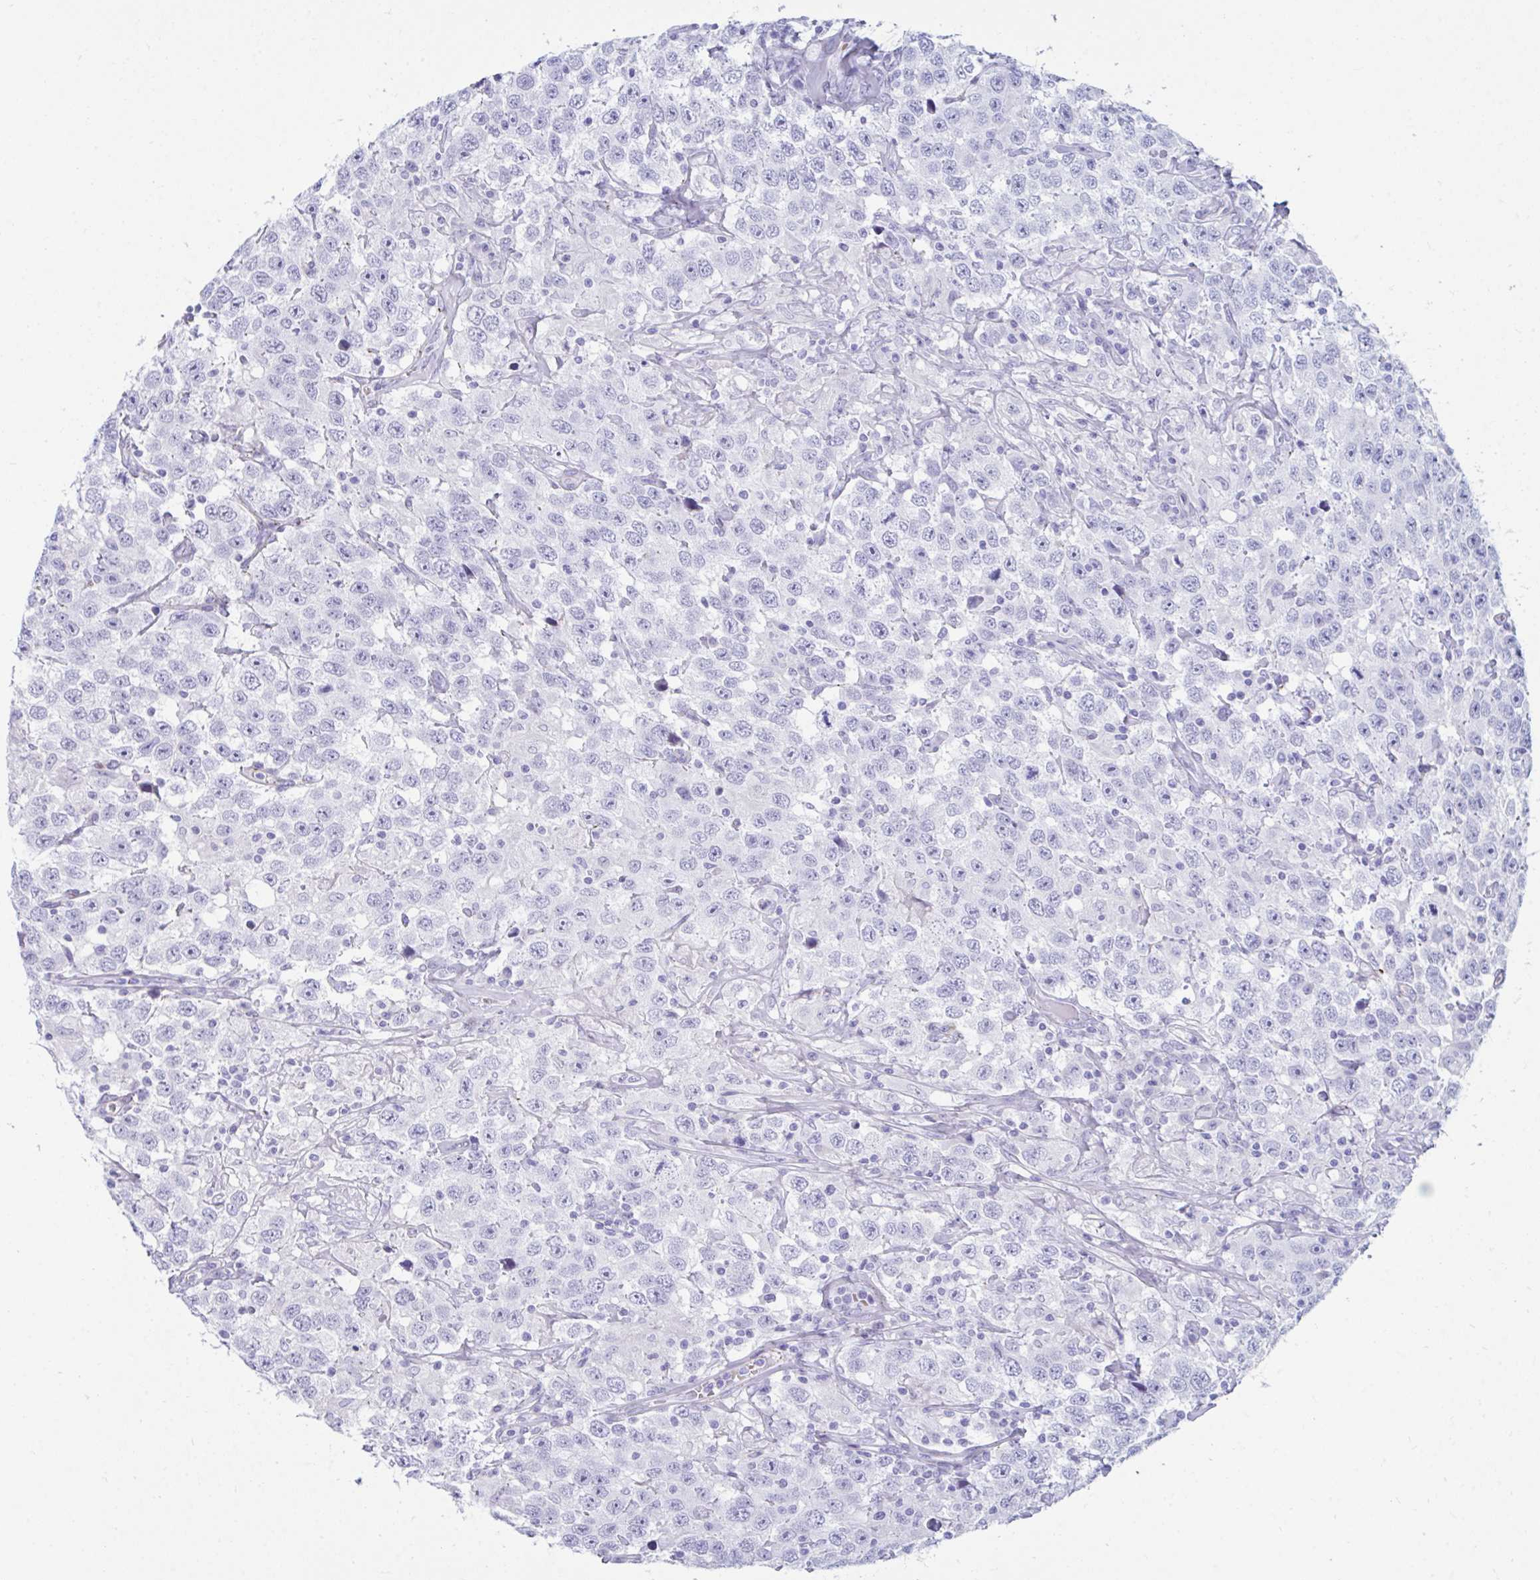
{"staining": {"intensity": "negative", "quantity": "none", "location": "none"}, "tissue": "testis cancer", "cell_type": "Tumor cells", "image_type": "cancer", "snomed": [{"axis": "morphology", "description": "Seminoma, NOS"}, {"axis": "topography", "description": "Testis"}], "caption": "Seminoma (testis) stained for a protein using immunohistochemistry (IHC) reveals no positivity tumor cells.", "gene": "UBL3", "patient": {"sex": "male", "age": 41}}